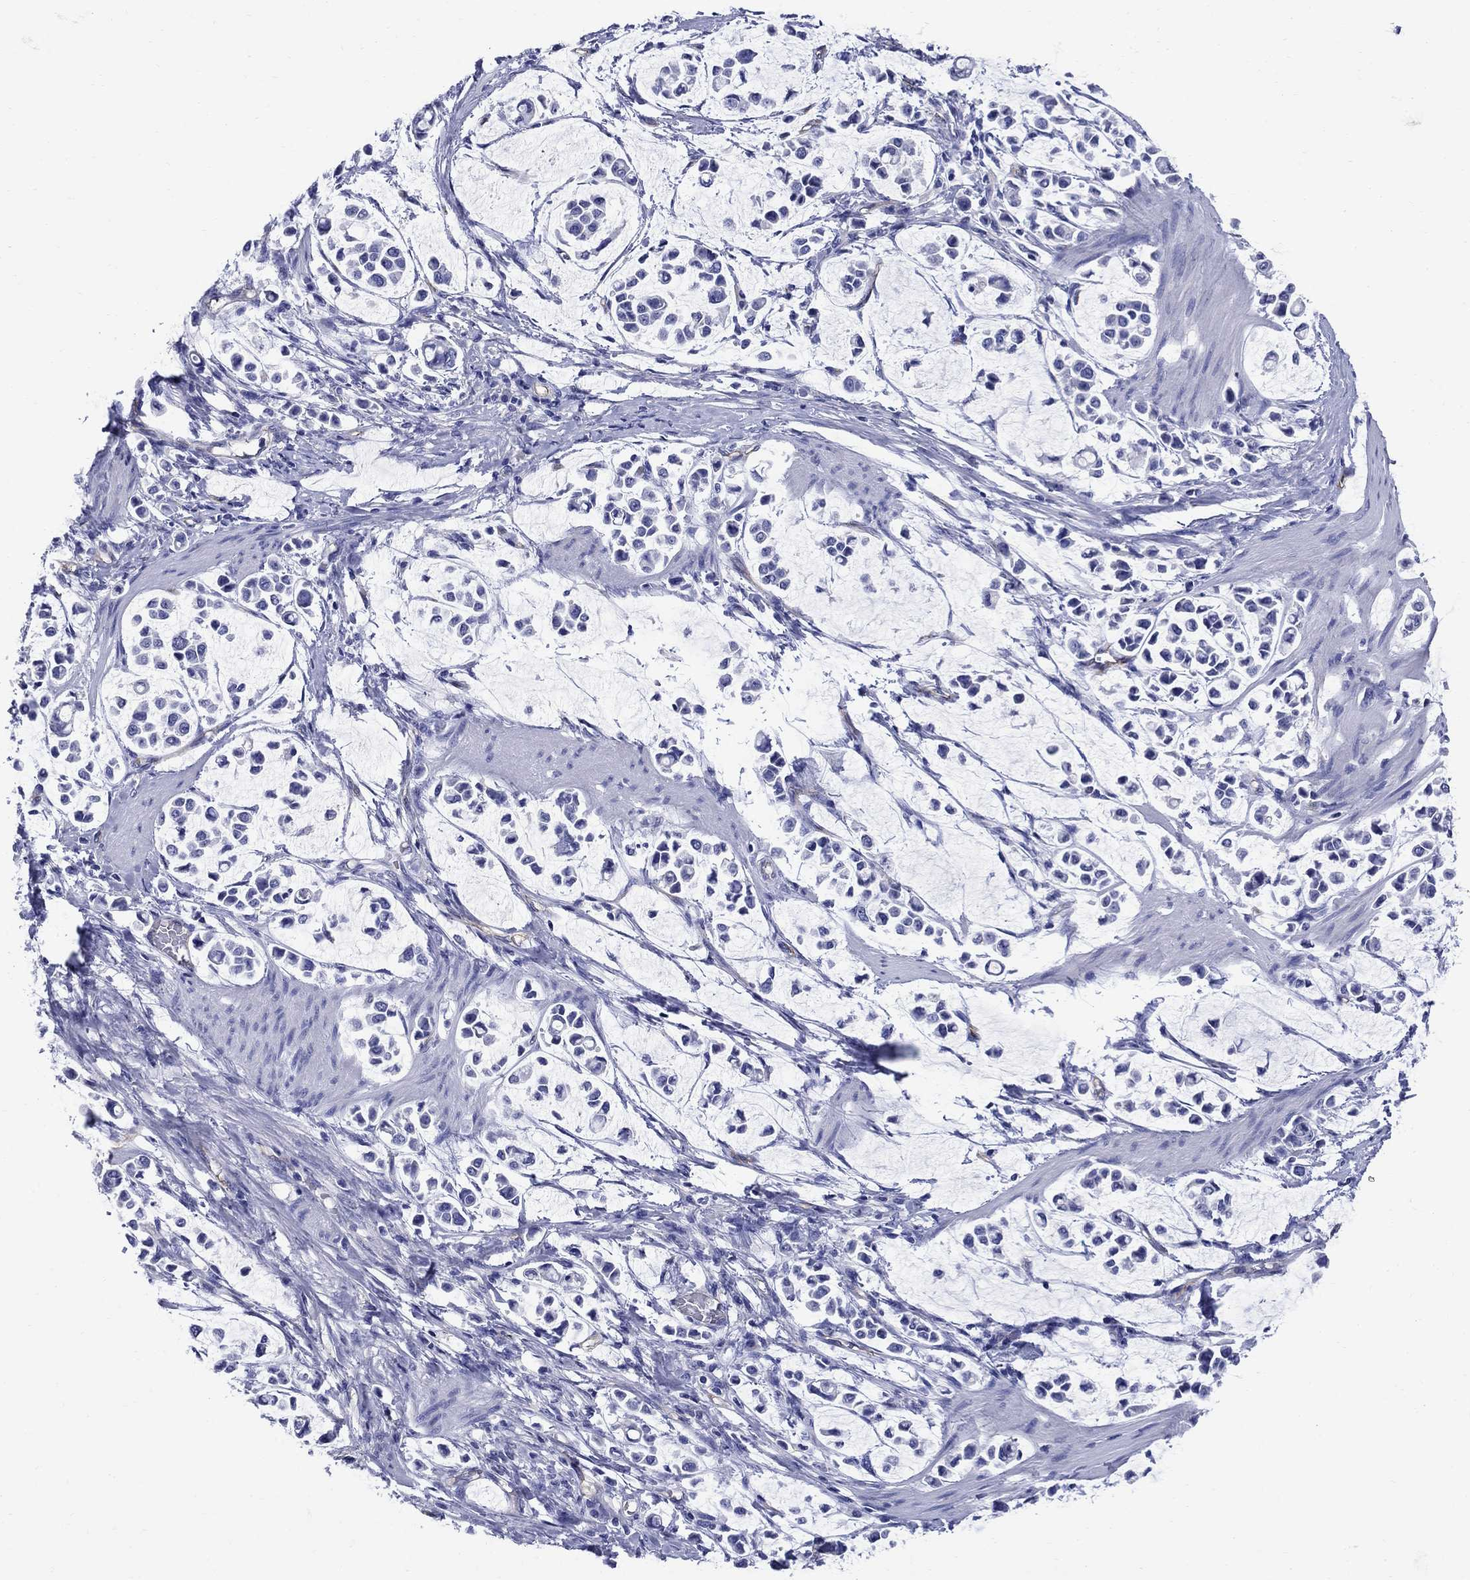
{"staining": {"intensity": "negative", "quantity": "none", "location": "none"}, "tissue": "stomach cancer", "cell_type": "Tumor cells", "image_type": "cancer", "snomed": [{"axis": "morphology", "description": "Adenocarcinoma, NOS"}, {"axis": "topography", "description": "Stomach"}], "caption": "A photomicrograph of human stomach cancer is negative for staining in tumor cells.", "gene": "SMCP", "patient": {"sex": "male", "age": 82}}